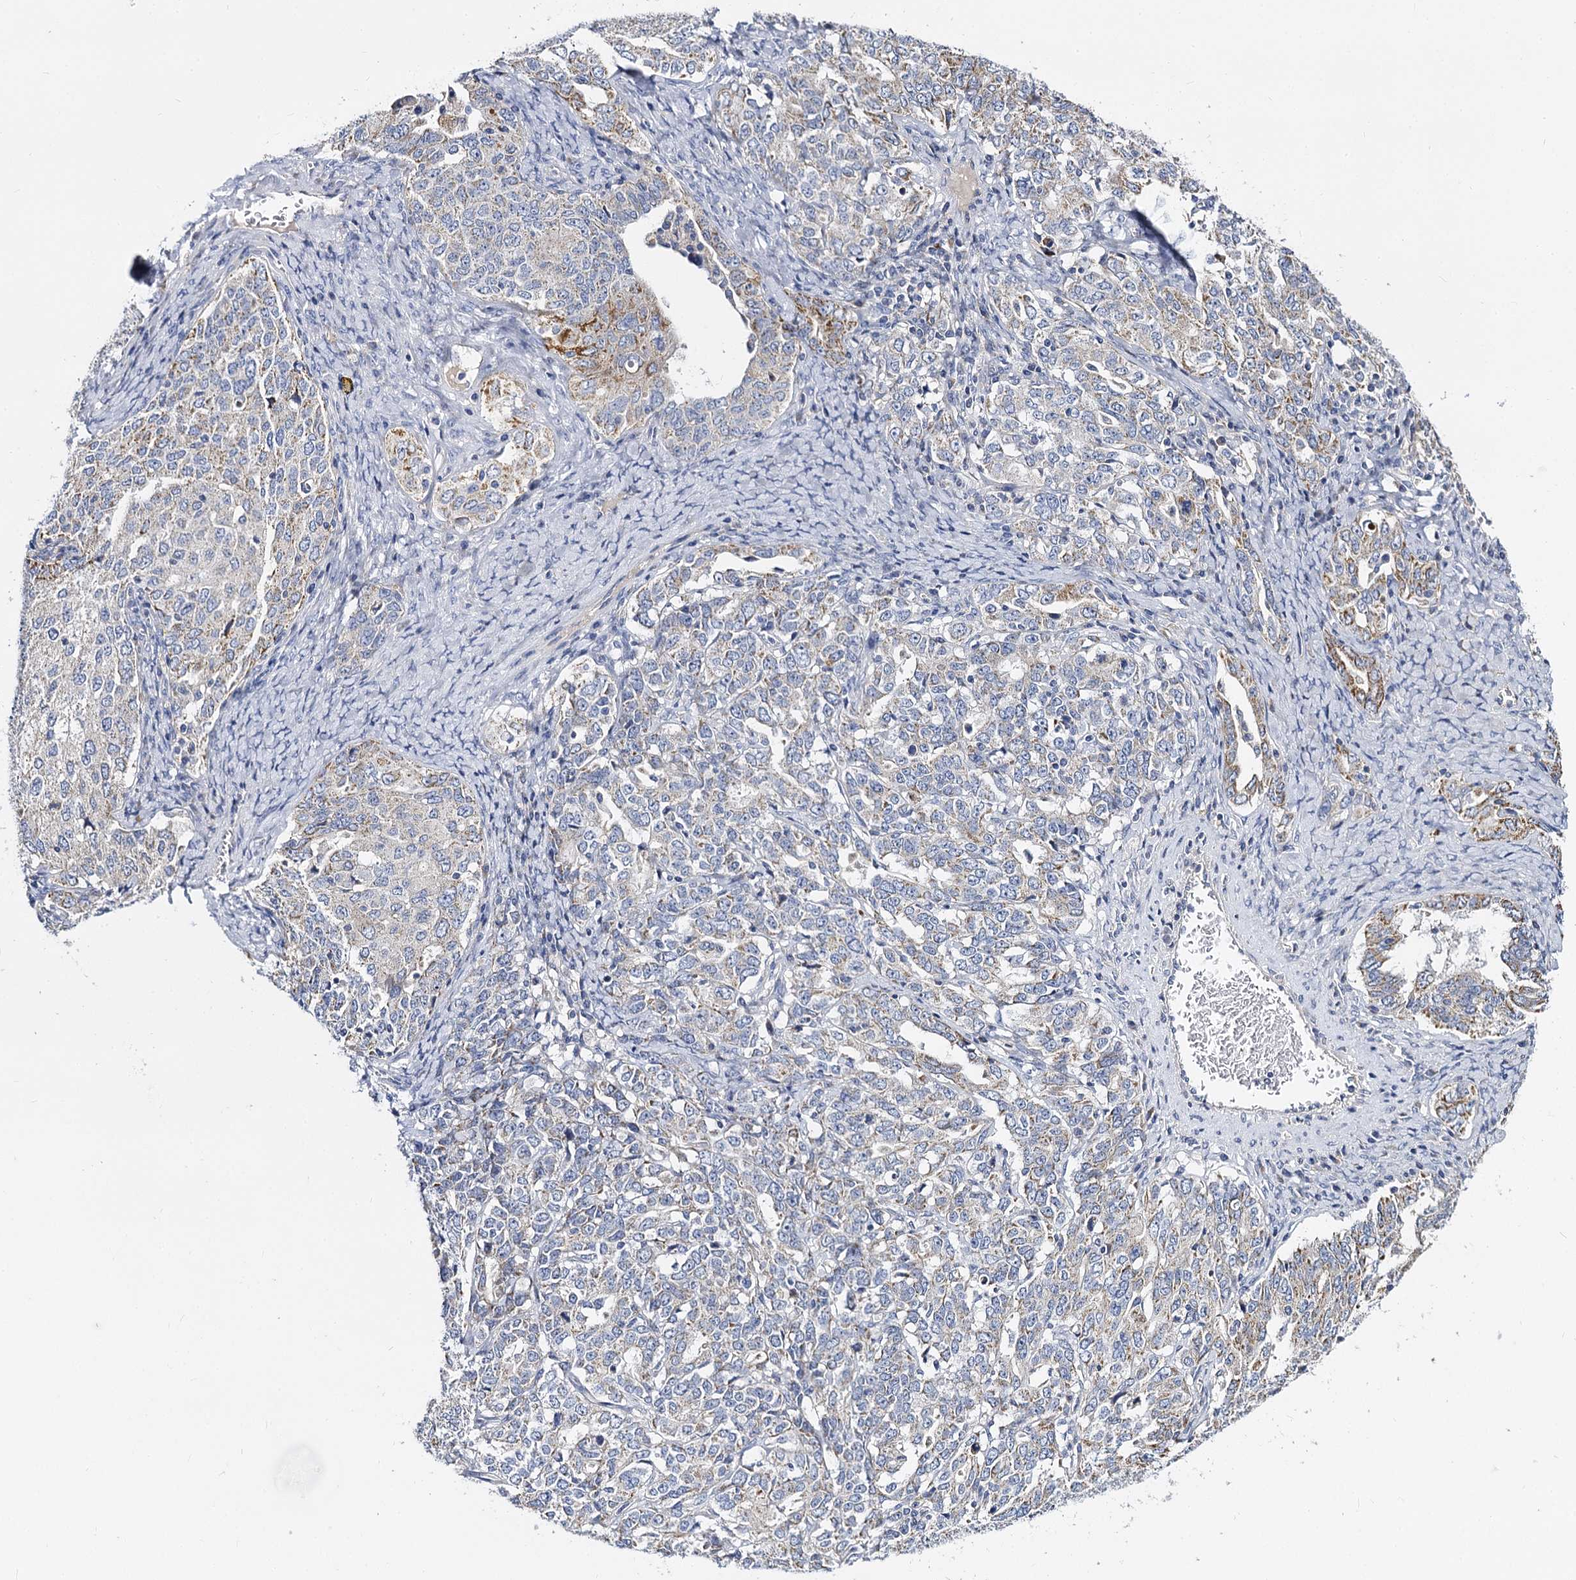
{"staining": {"intensity": "weak", "quantity": "<25%", "location": "cytoplasmic/membranous"}, "tissue": "ovarian cancer", "cell_type": "Tumor cells", "image_type": "cancer", "snomed": [{"axis": "morphology", "description": "Carcinoma, endometroid"}, {"axis": "topography", "description": "Ovary"}], "caption": "The histopathology image reveals no significant positivity in tumor cells of ovarian cancer (endometroid carcinoma).", "gene": "PANX2", "patient": {"sex": "female", "age": 62}}